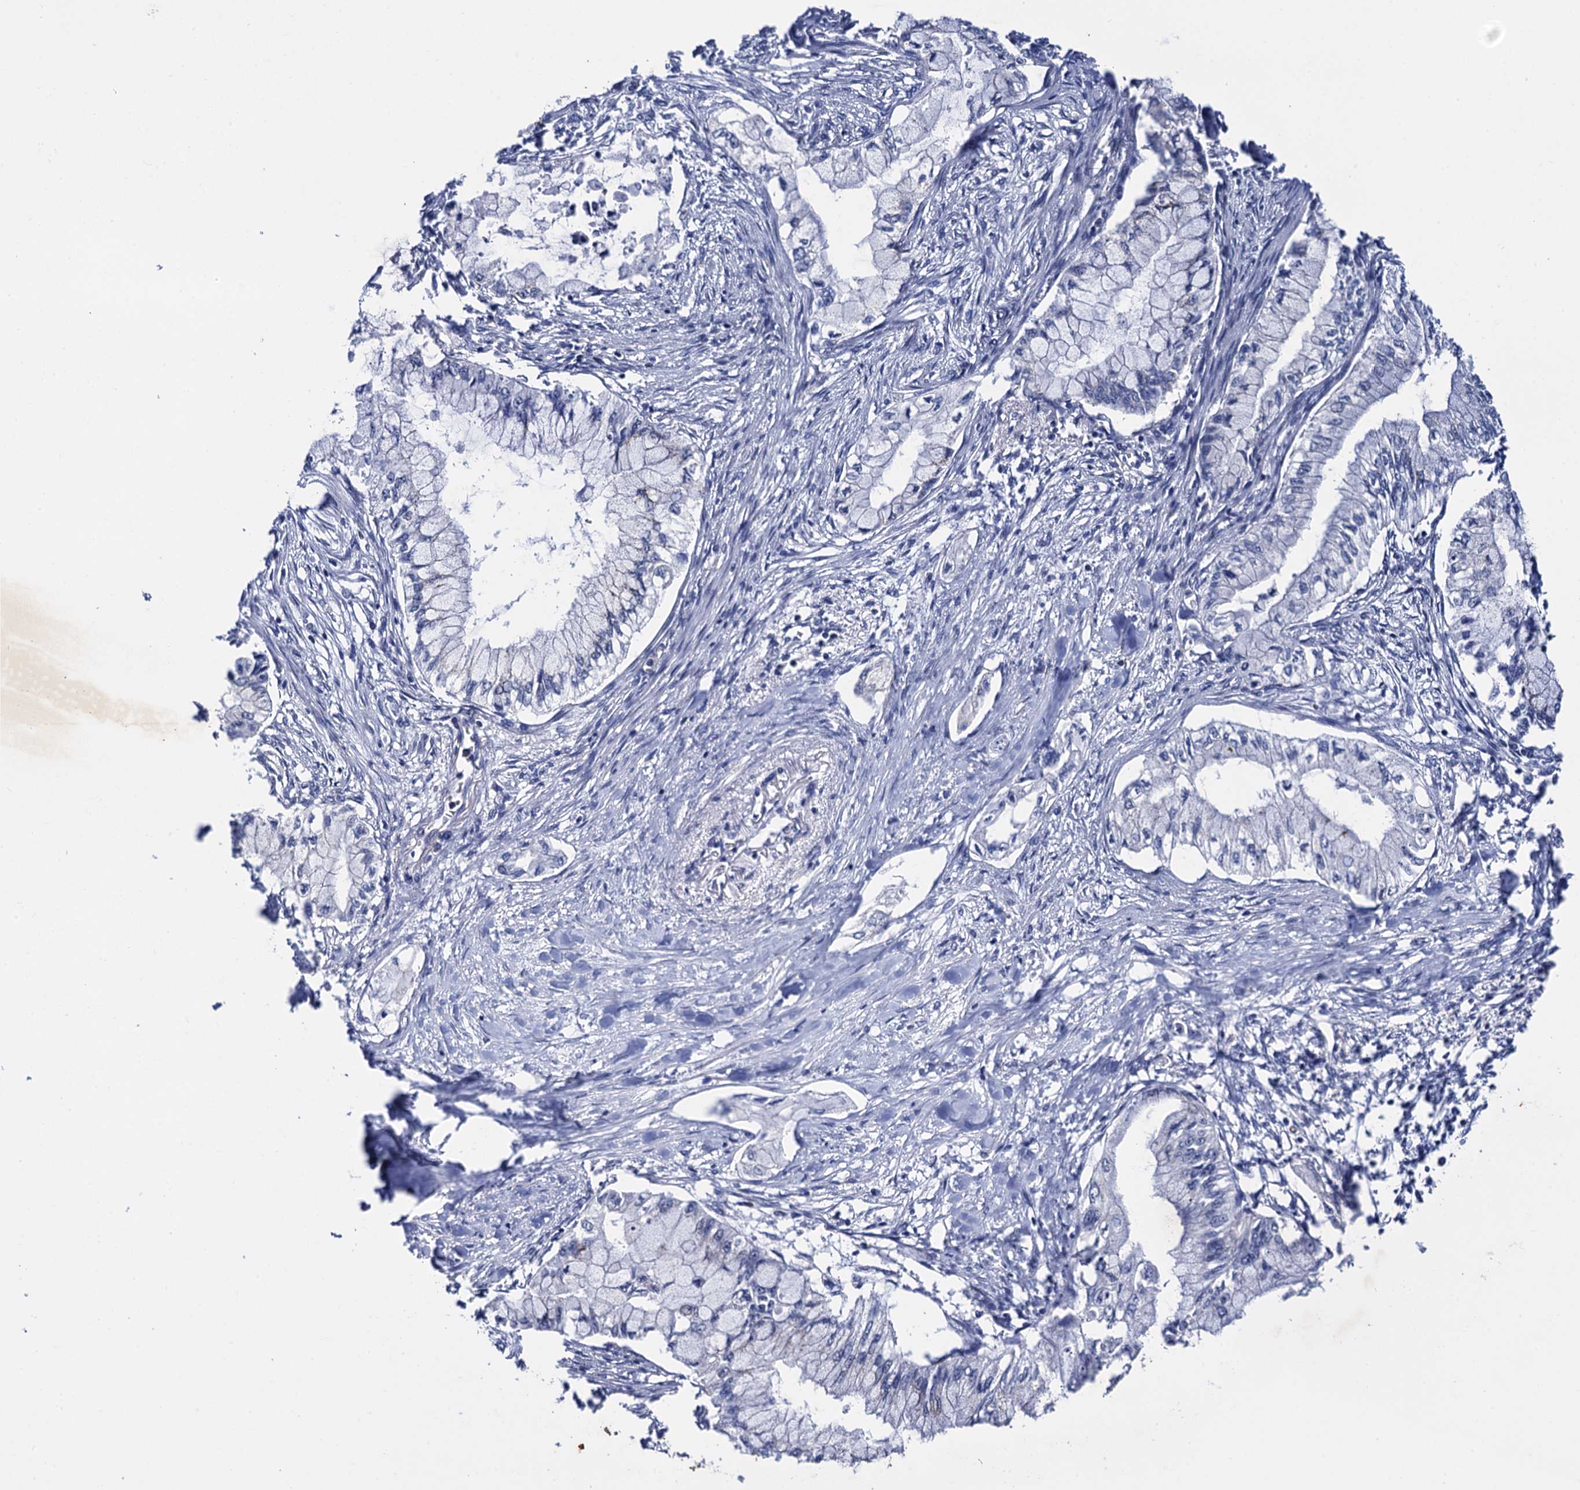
{"staining": {"intensity": "negative", "quantity": "none", "location": "none"}, "tissue": "pancreatic cancer", "cell_type": "Tumor cells", "image_type": "cancer", "snomed": [{"axis": "morphology", "description": "Adenocarcinoma, NOS"}, {"axis": "topography", "description": "Pancreas"}], "caption": "Immunohistochemistry of human pancreatic cancer (adenocarcinoma) shows no positivity in tumor cells.", "gene": "THAP2", "patient": {"sex": "female", "age": 78}}